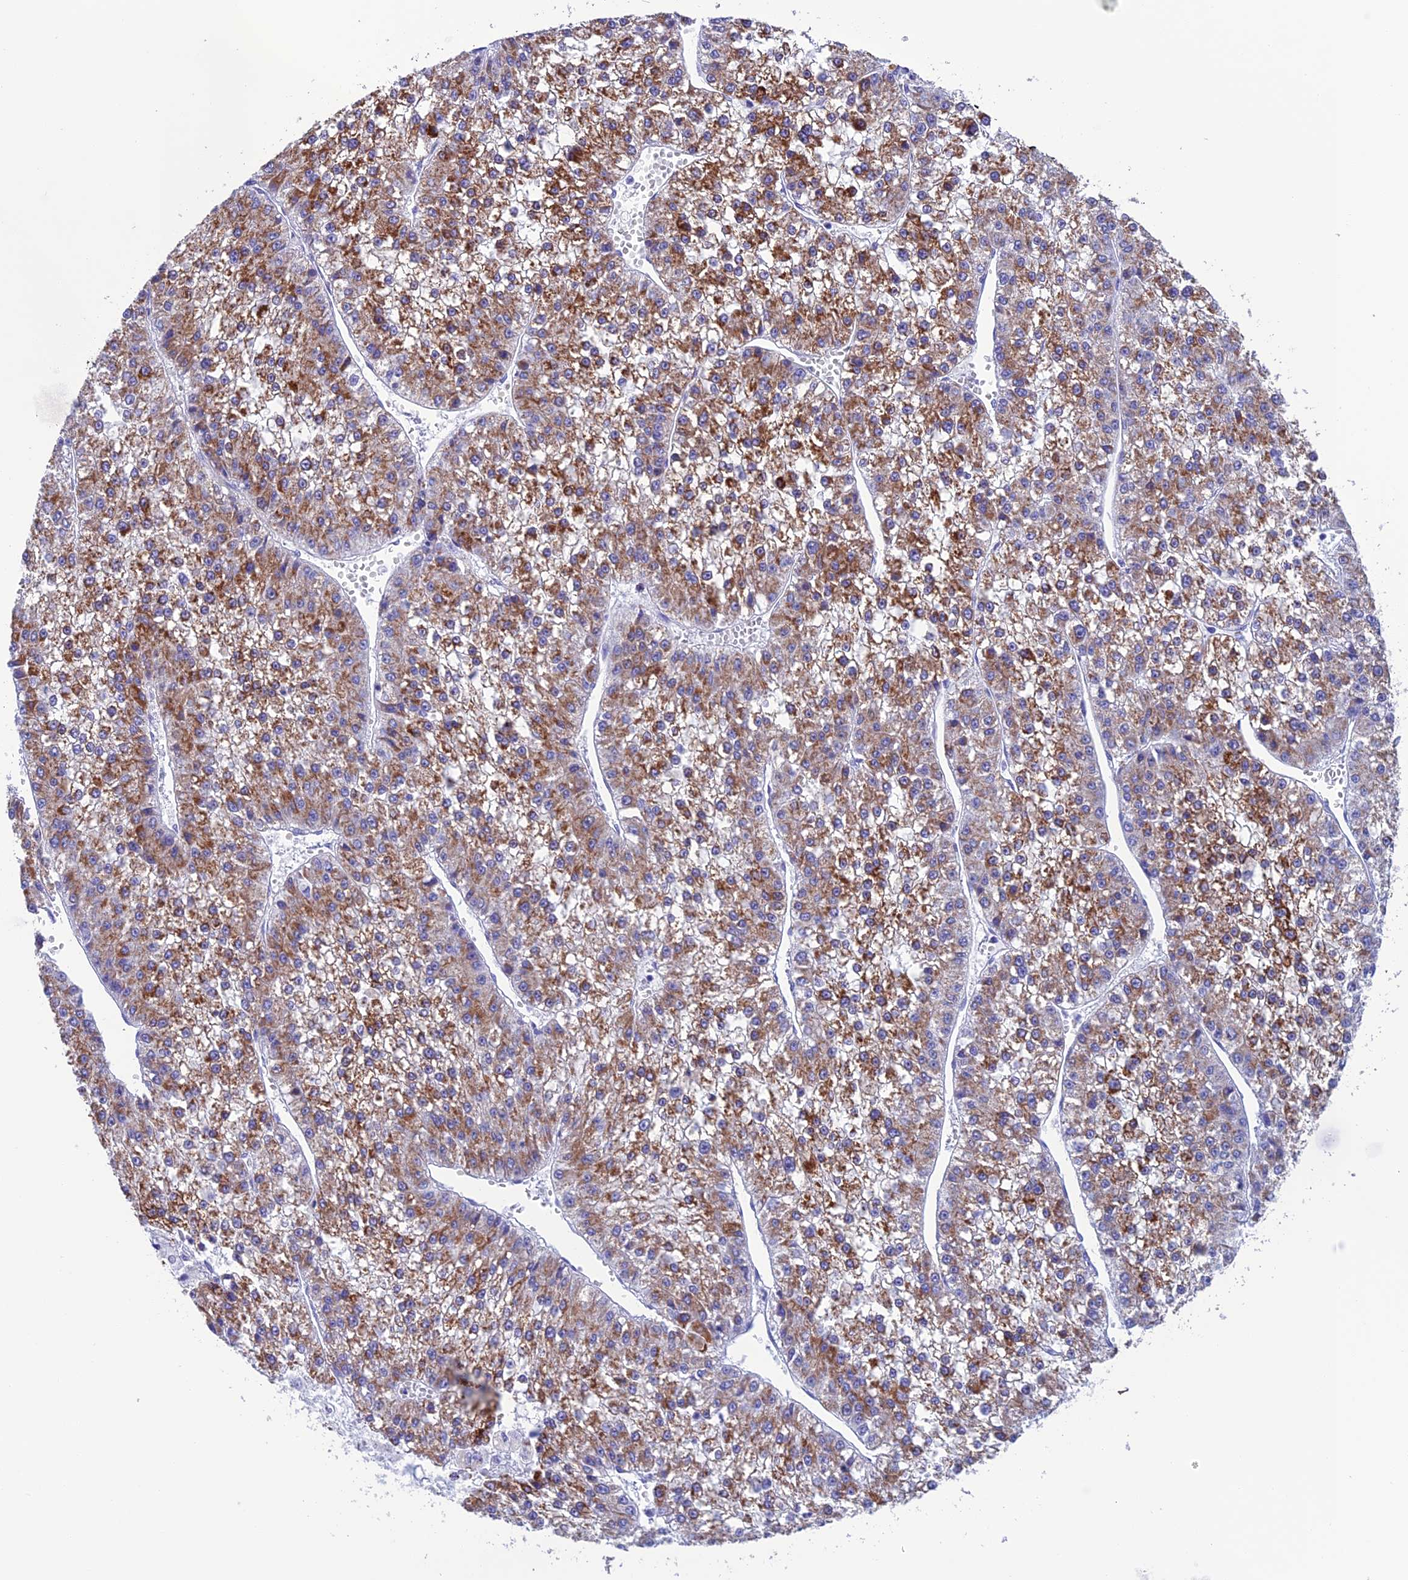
{"staining": {"intensity": "moderate", "quantity": ">75%", "location": "cytoplasmic/membranous"}, "tissue": "liver cancer", "cell_type": "Tumor cells", "image_type": "cancer", "snomed": [{"axis": "morphology", "description": "Carcinoma, Hepatocellular, NOS"}, {"axis": "topography", "description": "Liver"}], "caption": "Tumor cells display medium levels of moderate cytoplasmic/membranous expression in approximately >75% of cells in liver hepatocellular carcinoma.", "gene": "NXPE4", "patient": {"sex": "female", "age": 73}}